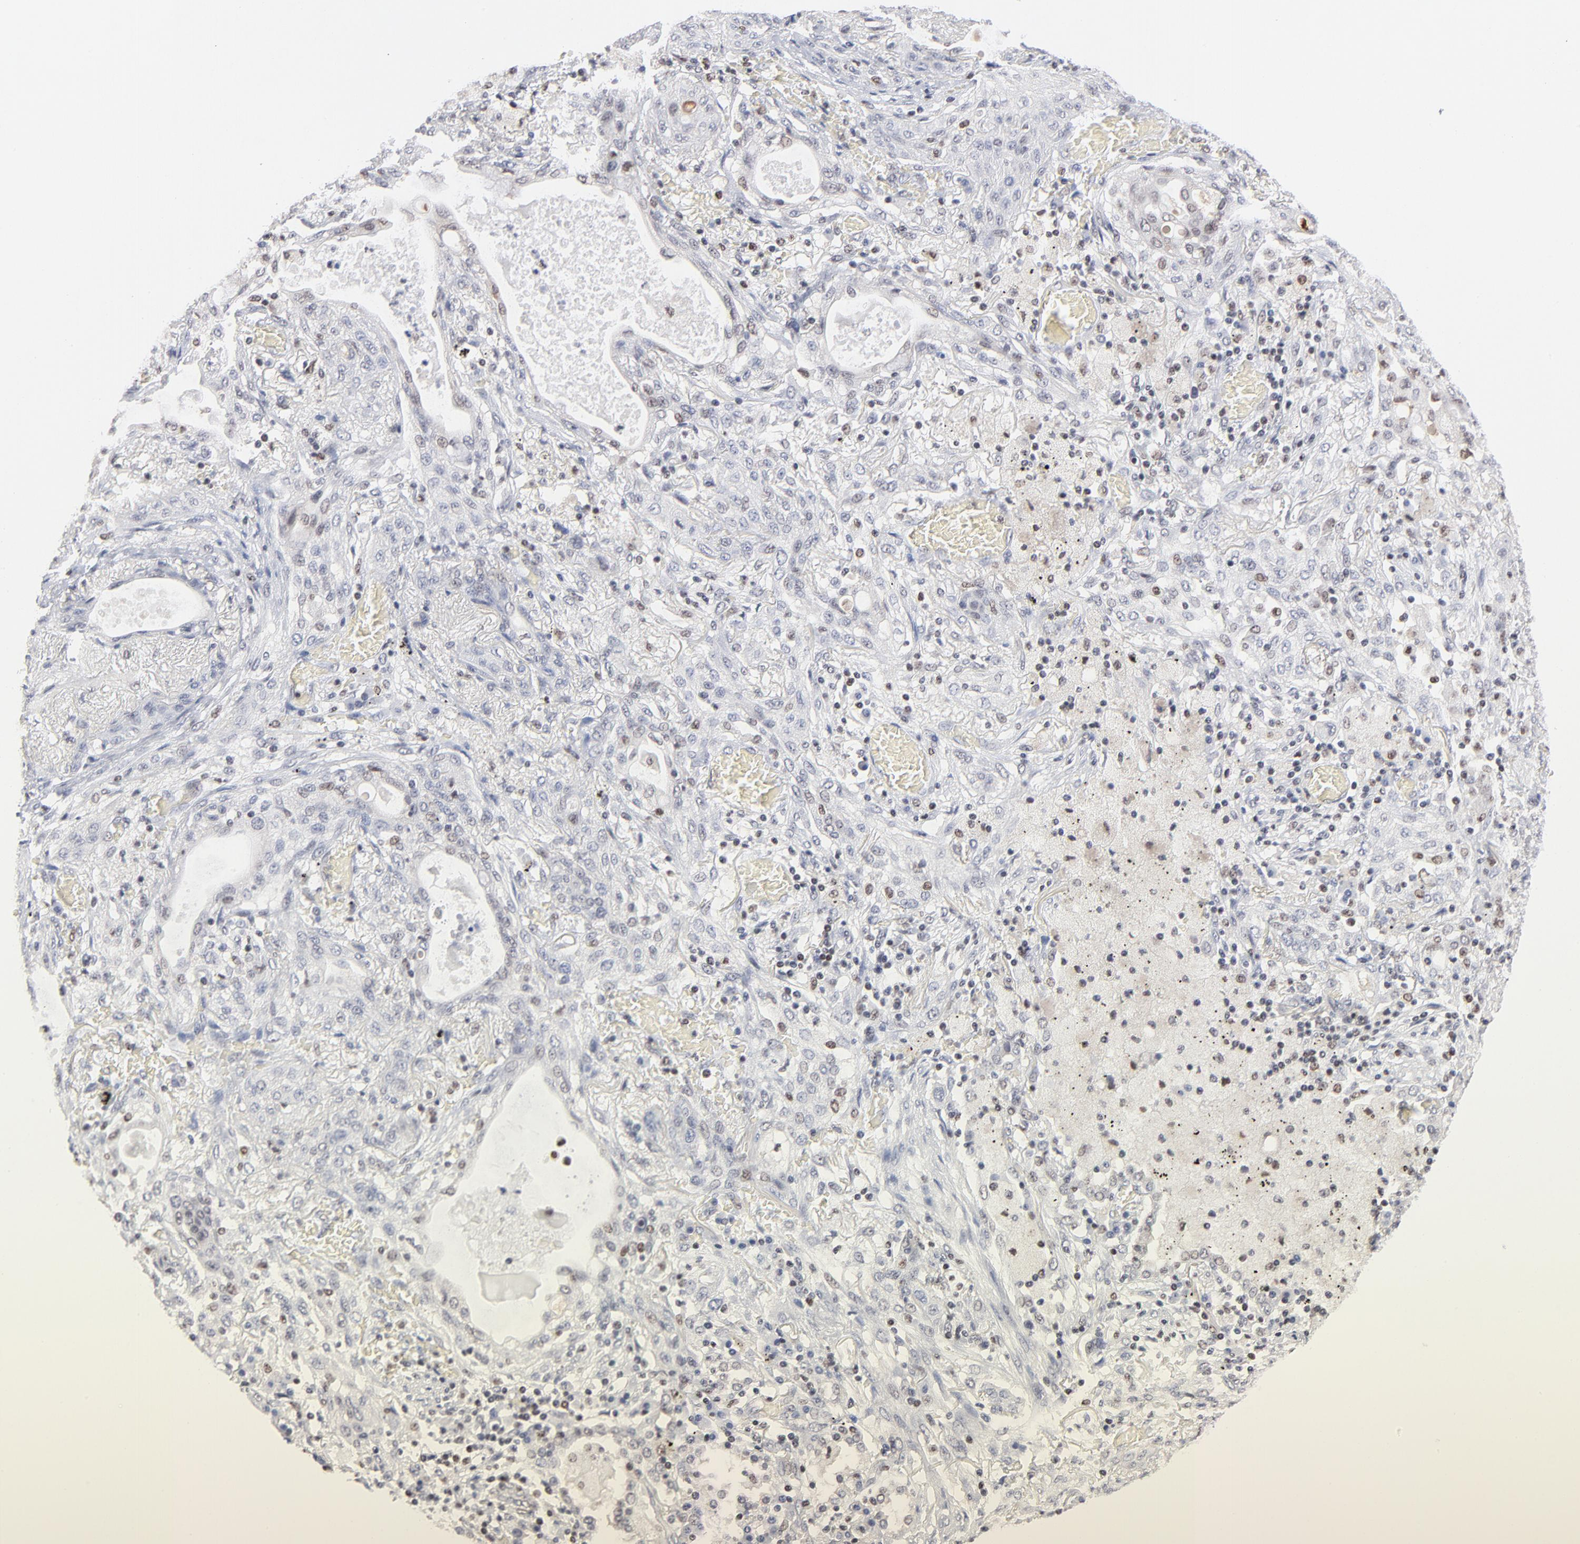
{"staining": {"intensity": "moderate", "quantity": "<25%", "location": "nuclear"}, "tissue": "lung cancer", "cell_type": "Tumor cells", "image_type": "cancer", "snomed": [{"axis": "morphology", "description": "Squamous cell carcinoma, NOS"}, {"axis": "topography", "description": "Lung"}], "caption": "This image displays IHC staining of squamous cell carcinoma (lung), with low moderate nuclear staining in approximately <25% of tumor cells.", "gene": "MAX", "patient": {"sex": "female", "age": 47}}